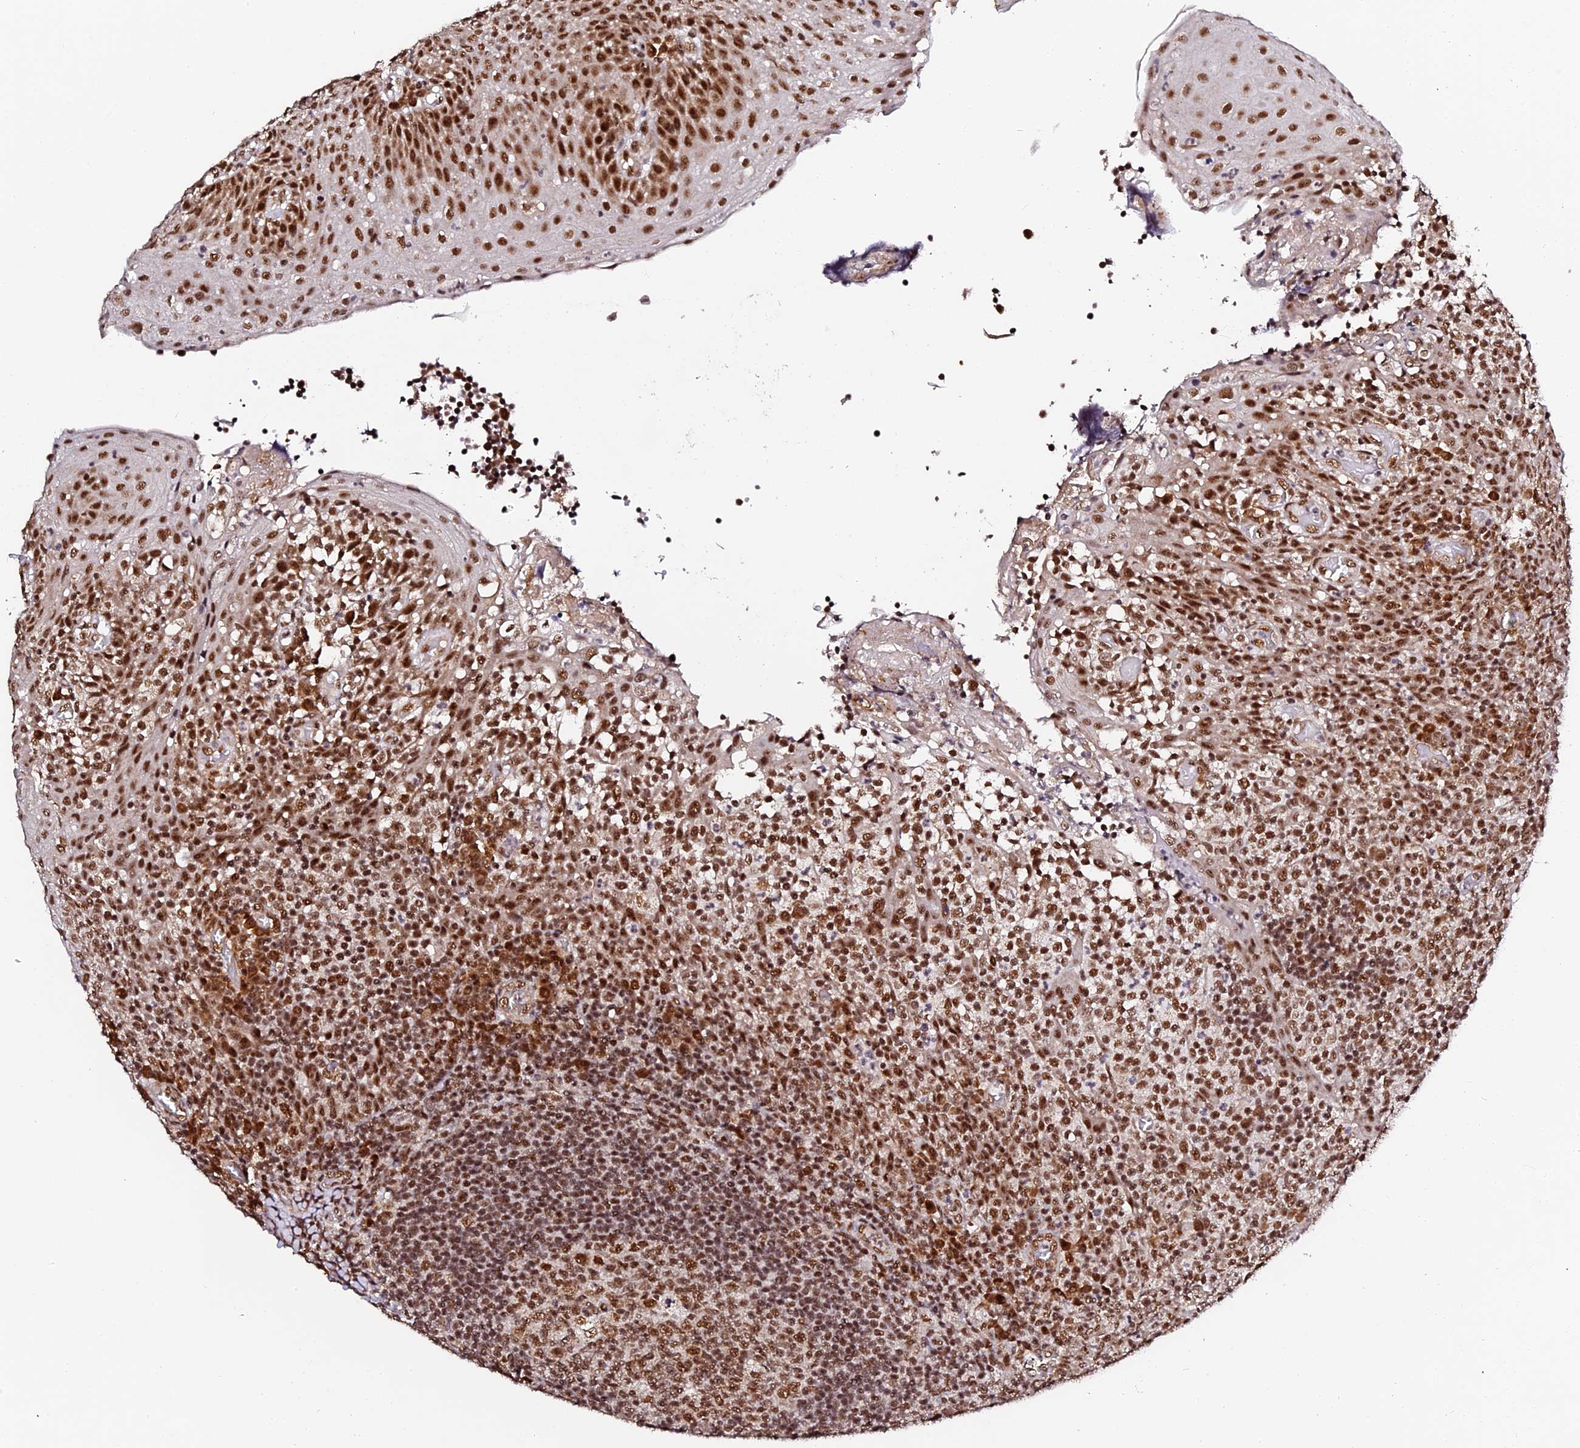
{"staining": {"intensity": "moderate", "quantity": ">75%", "location": "nuclear"}, "tissue": "tonsil", "cell_type": "Germinal center cells", "image_type": "normal", "snomed": [{"axis": "morphology", "description": "Normal tissue, NOS"}, {"axis": "topography", "description": "Tonsil"}], "caption": "Human tonsil stained with a brown dye shows moderate nuclear positive staining in about >75% of germinal center cells.", "gene": "MCRS1", "patient": {"sex": "female", "age": 19}}